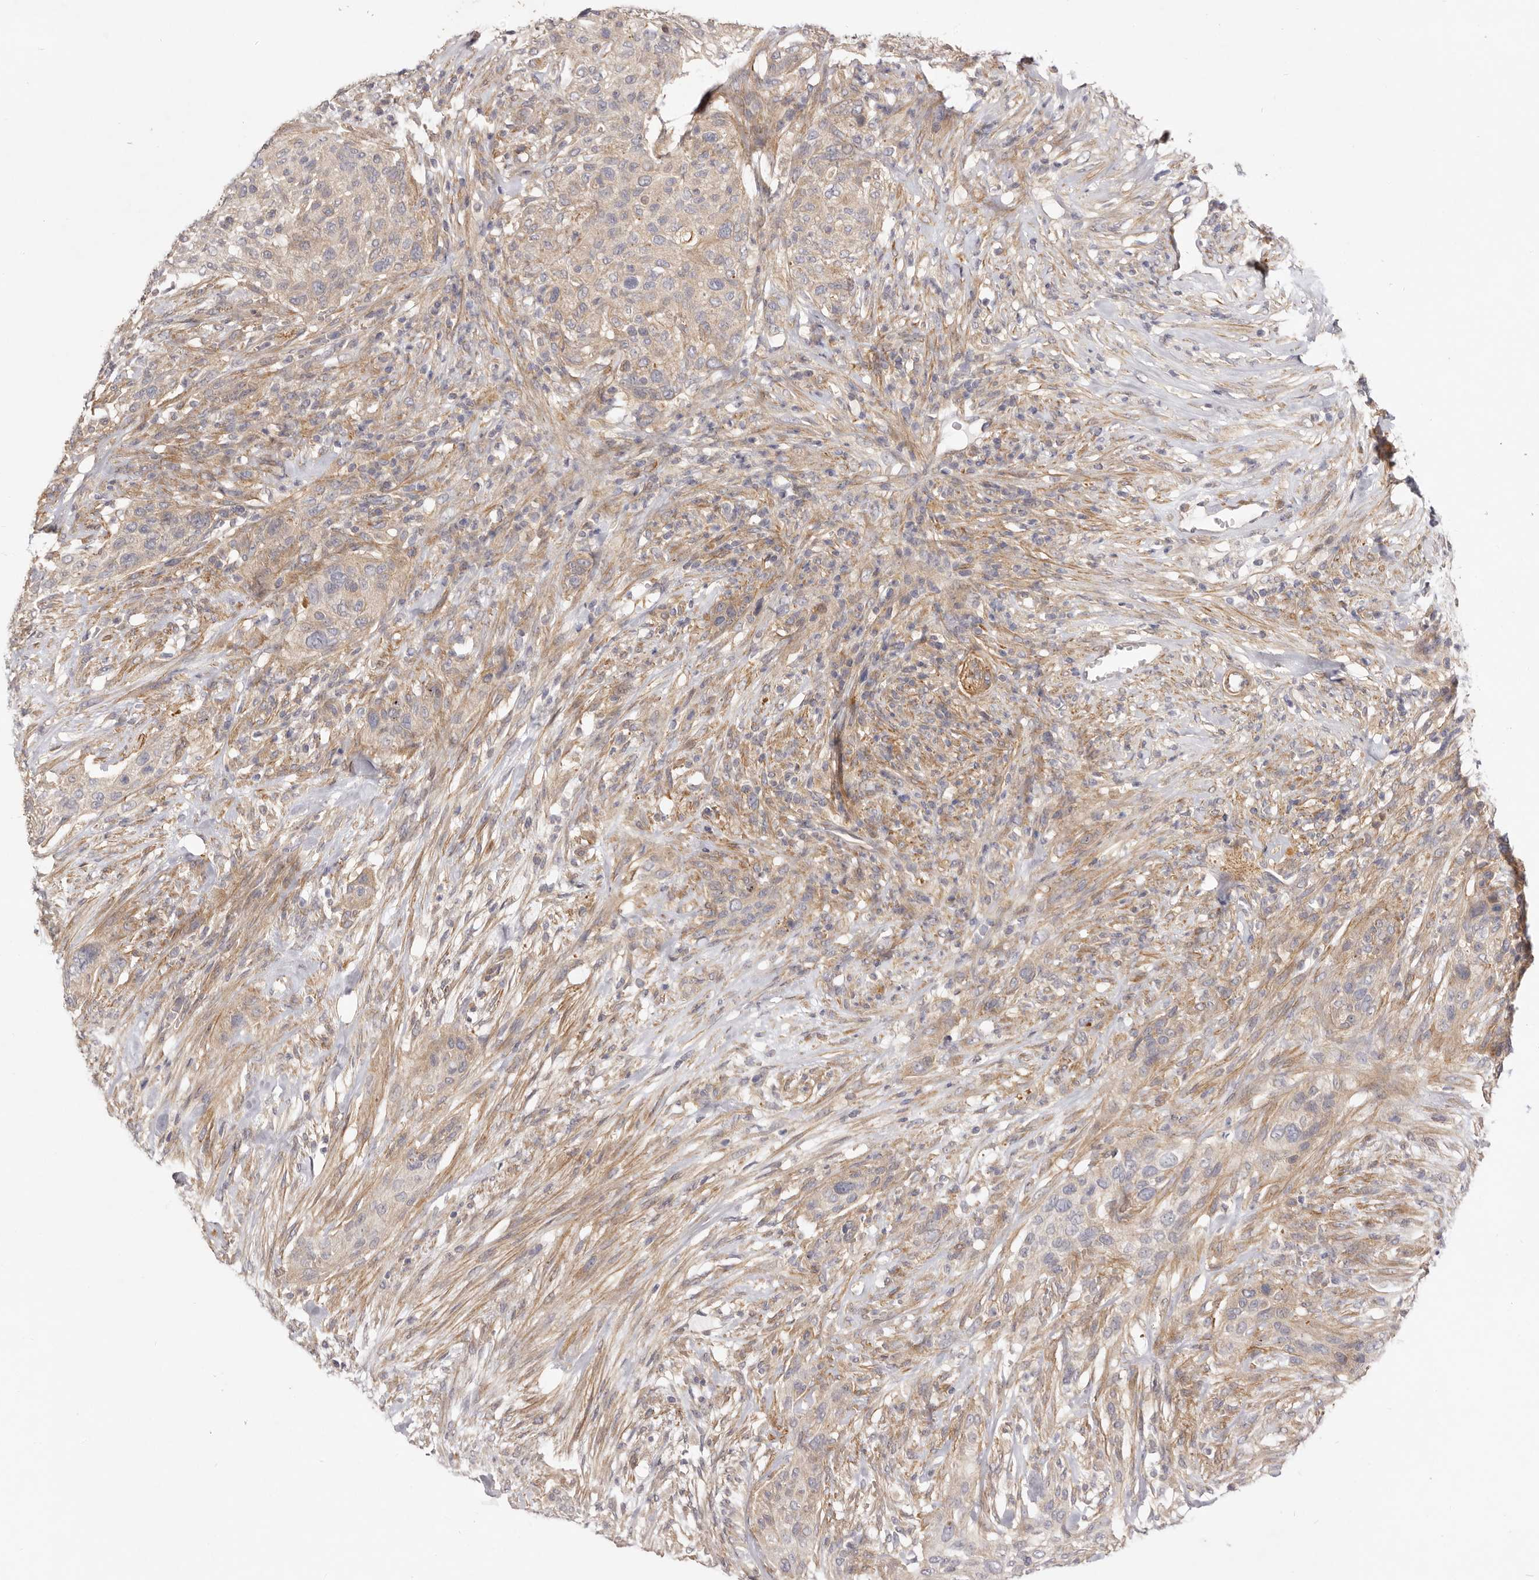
{"staining": {"intensity": "weak", "quantity": ">75%", "location": "cytoplasmic/membranous"}, "tissue": "urothelial cancer", "cell_type": "Tumor cells", "image_type": "cancer", "snomed": [{"axis": "morphology", "description": "Urothelial carcinoma, High grade"}, {"axis": "topography", "description": "Urinary bladder"}], "caption": "Immunohistochemical staining of human urothelial cancer exhibits weak cytoplasmic/membranous protein positivity in about >75% of tumor cells. Immunohistochemistry (ihc) stains the protein in brown and the nuclei are stained blue.", "gene": "ADAMTS9", "patient": {"sex": "male", "age": 35}}